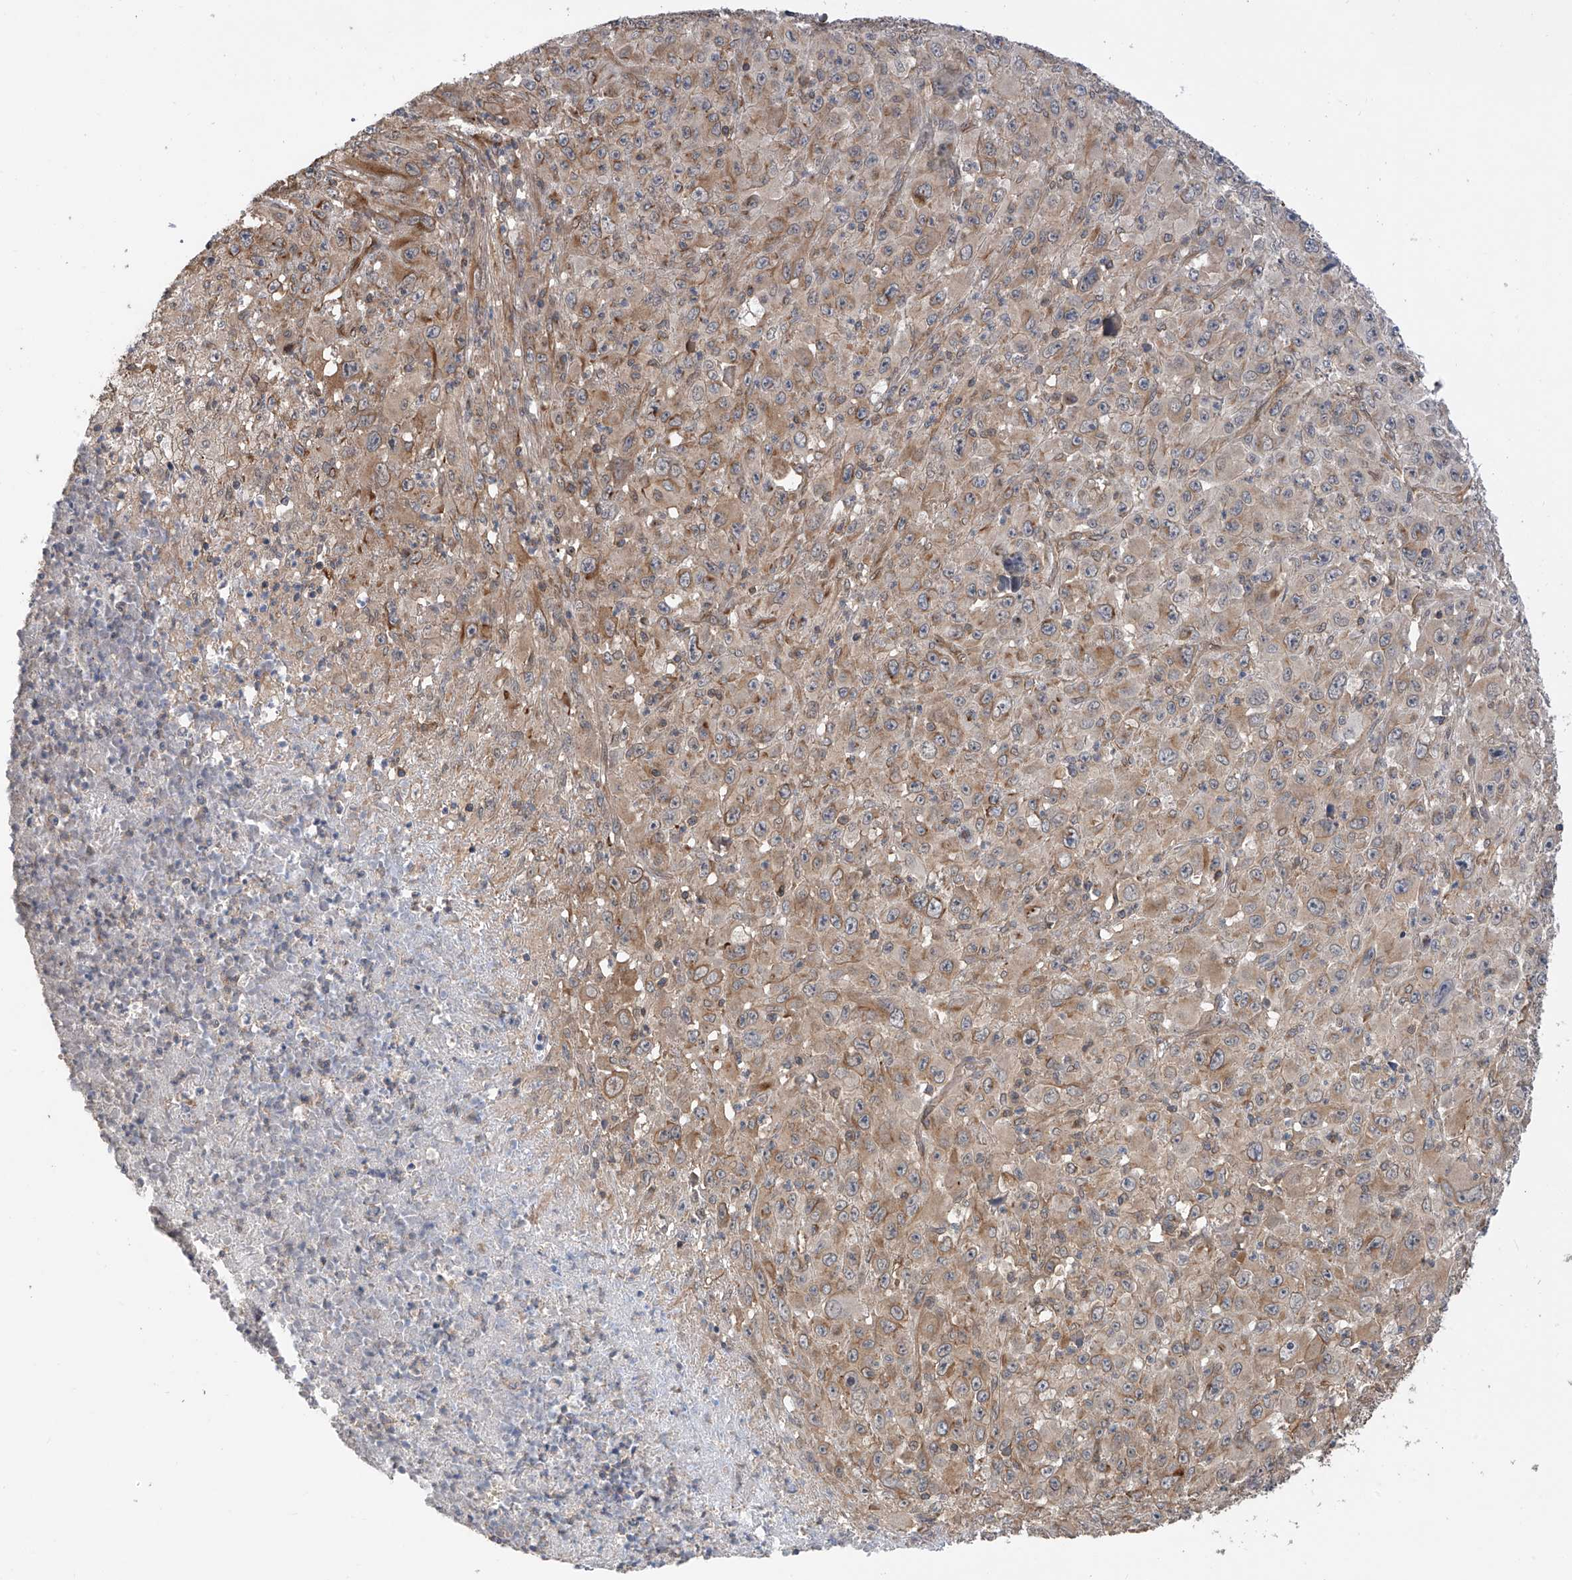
{"staining": {"intensity": "weak", "quantity": "25%-75%", "location": "cytoplasmic/membranous"}, "tissue": "melanoma", "cell_type": "Tumor cells", "image_type": "cancer", "snomed": [{"axis": "morphology", "description": "Malignant melanoma, Metastatic site"}, {"axis": "topography", "description": "Skin"}], "caption": "A brown stain shows weak cytoplasmic/membranous expression of a protein in human melanoma tumor cells. The protein is shown in brown color, while the nuclei are stained blue.", "gene": "RPAIN", "patient": {"sex": "female", "age": 56}}